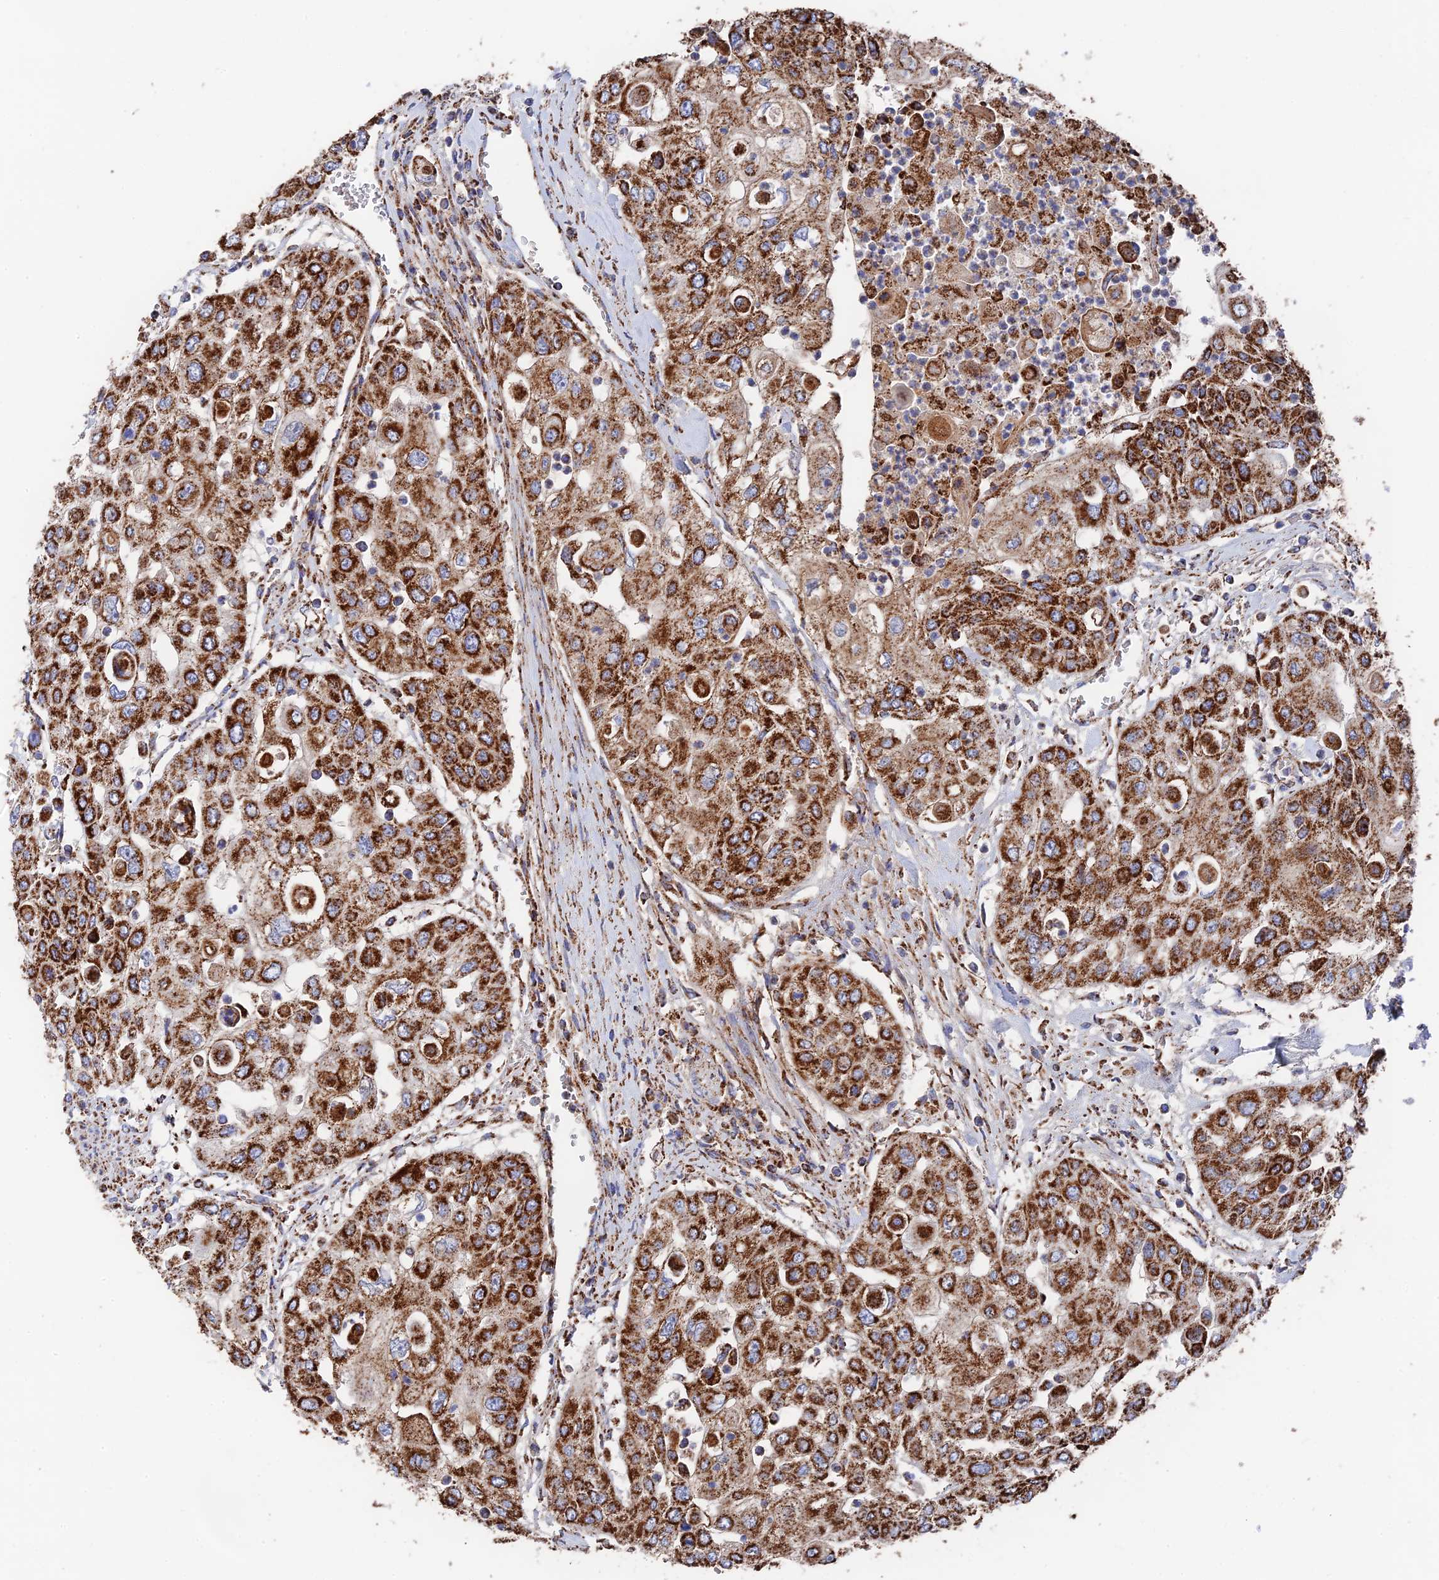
{"staining": {"intensity": "strong", "quantity": ">75%", "location": "cytoplasmic/membranous"}, "tissue": "urothelial cancer", "cell_type": "Tumor cells", "image_type": "cancer", "snomed": [{"axis": "morphology", "description": "Urothelial carcinoma, High grade"}, {"axis": "topography", "description": "Urinary bladder"}], "caption": "High-power microscopy captured an IHC histopathology image of high-grade urothelial carcinoma, revealing strong cytoplasmic/membranous expression in about >75% of tumor cells.", "gene": "HAUS8", "patient": {"sex": "female", "age": 79}}